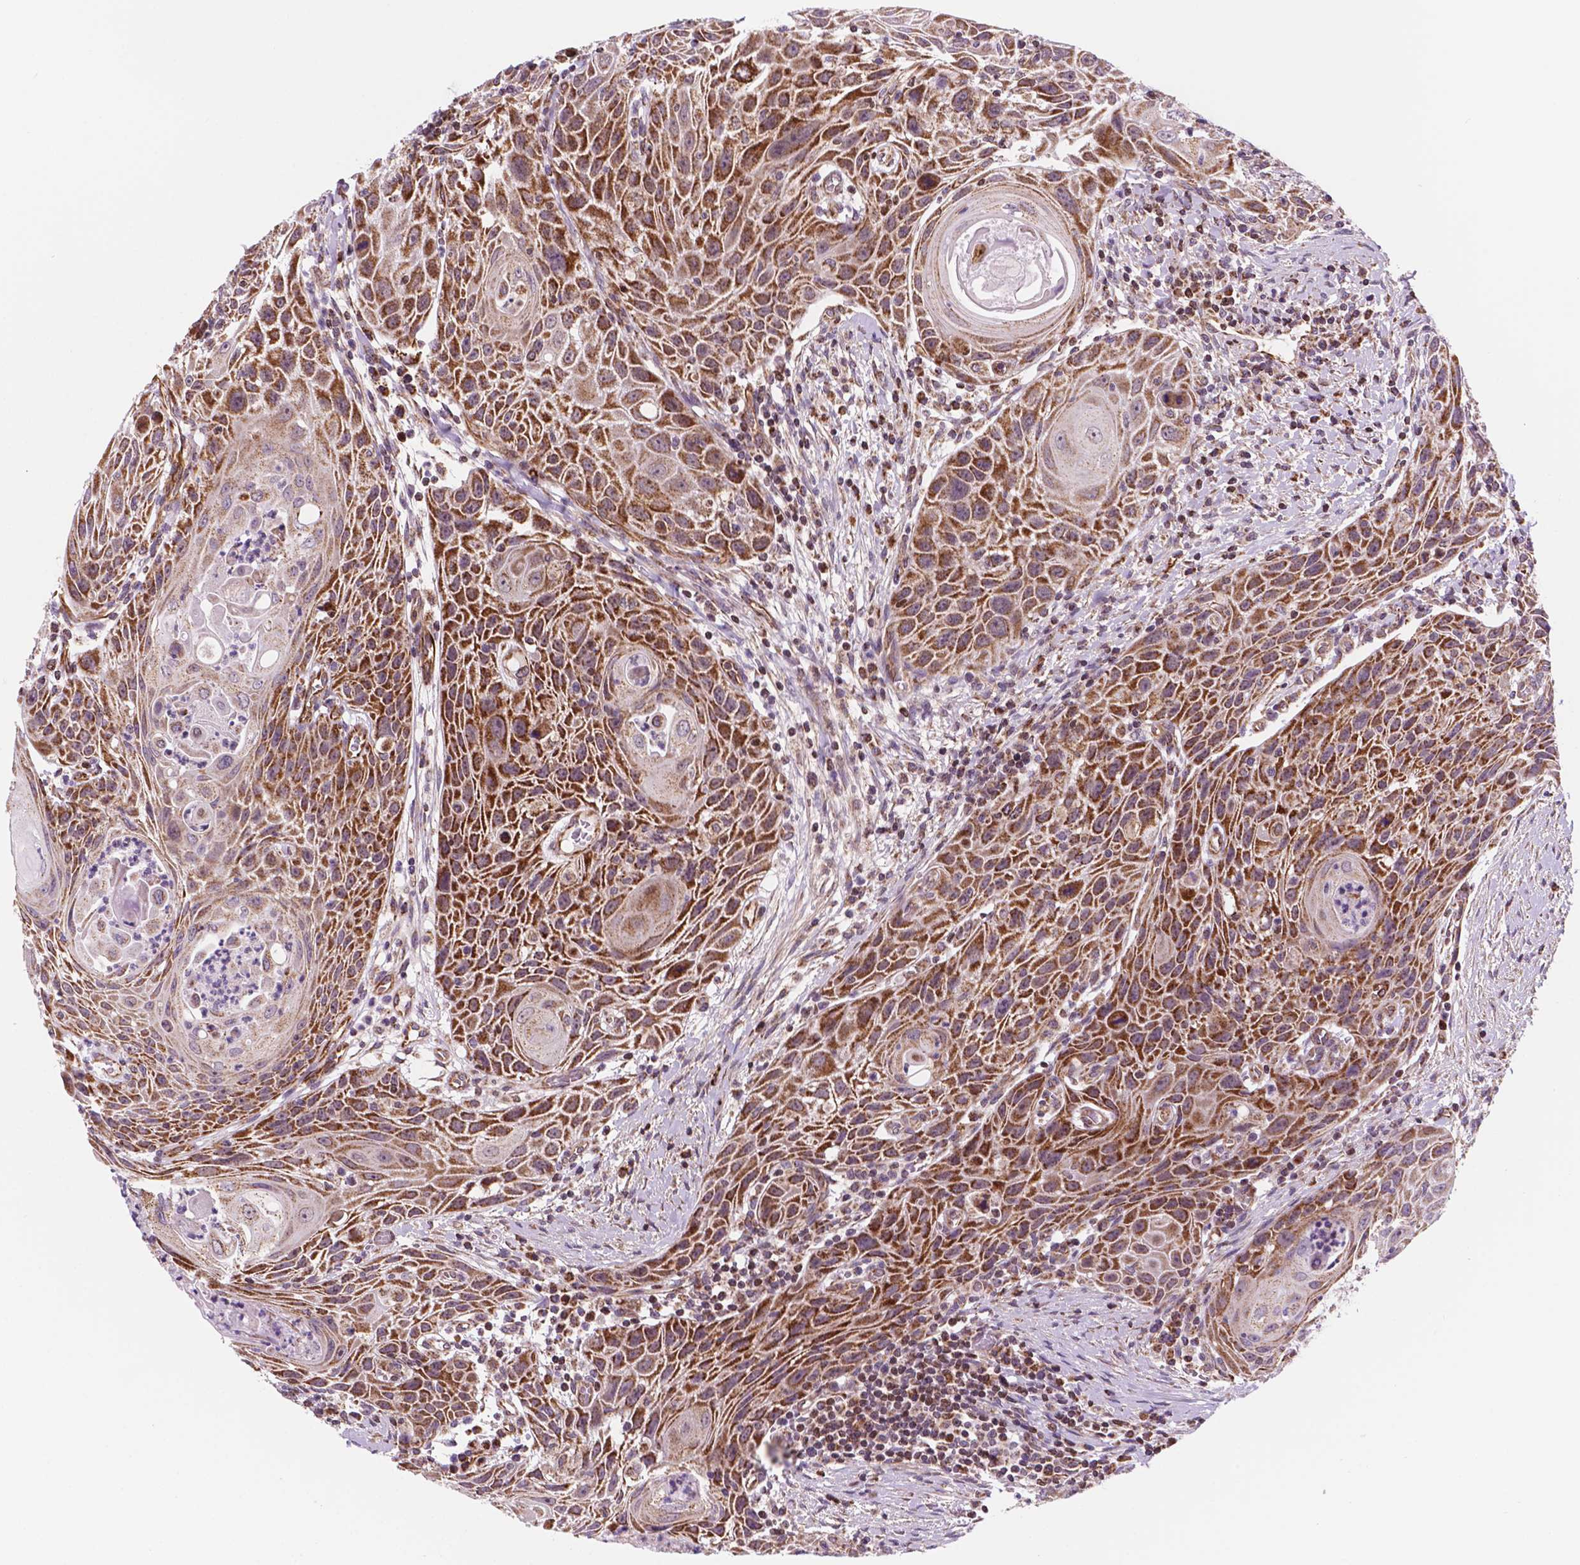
{"staining": {"intensity": "moderate", "quantity": ">75%", "location": "cytoplasmic/membranous"}, "tissue": "head and neck cancer", "cell_type": "Tumor cells", "image_type": "cancer", "snomed": [{"axis": "morphology", "description": "Squamous cell carcinoma, NOS"}, {"axis": "topography", "description": "Head-Neck"}], "caption": "A brown stain shows moderate cytoplasmic/membranous staining of a protein in human head and neck cancer tumor cells.", "gene": "GEMIN4", "patient": {"sex": "male", "age": 69}}